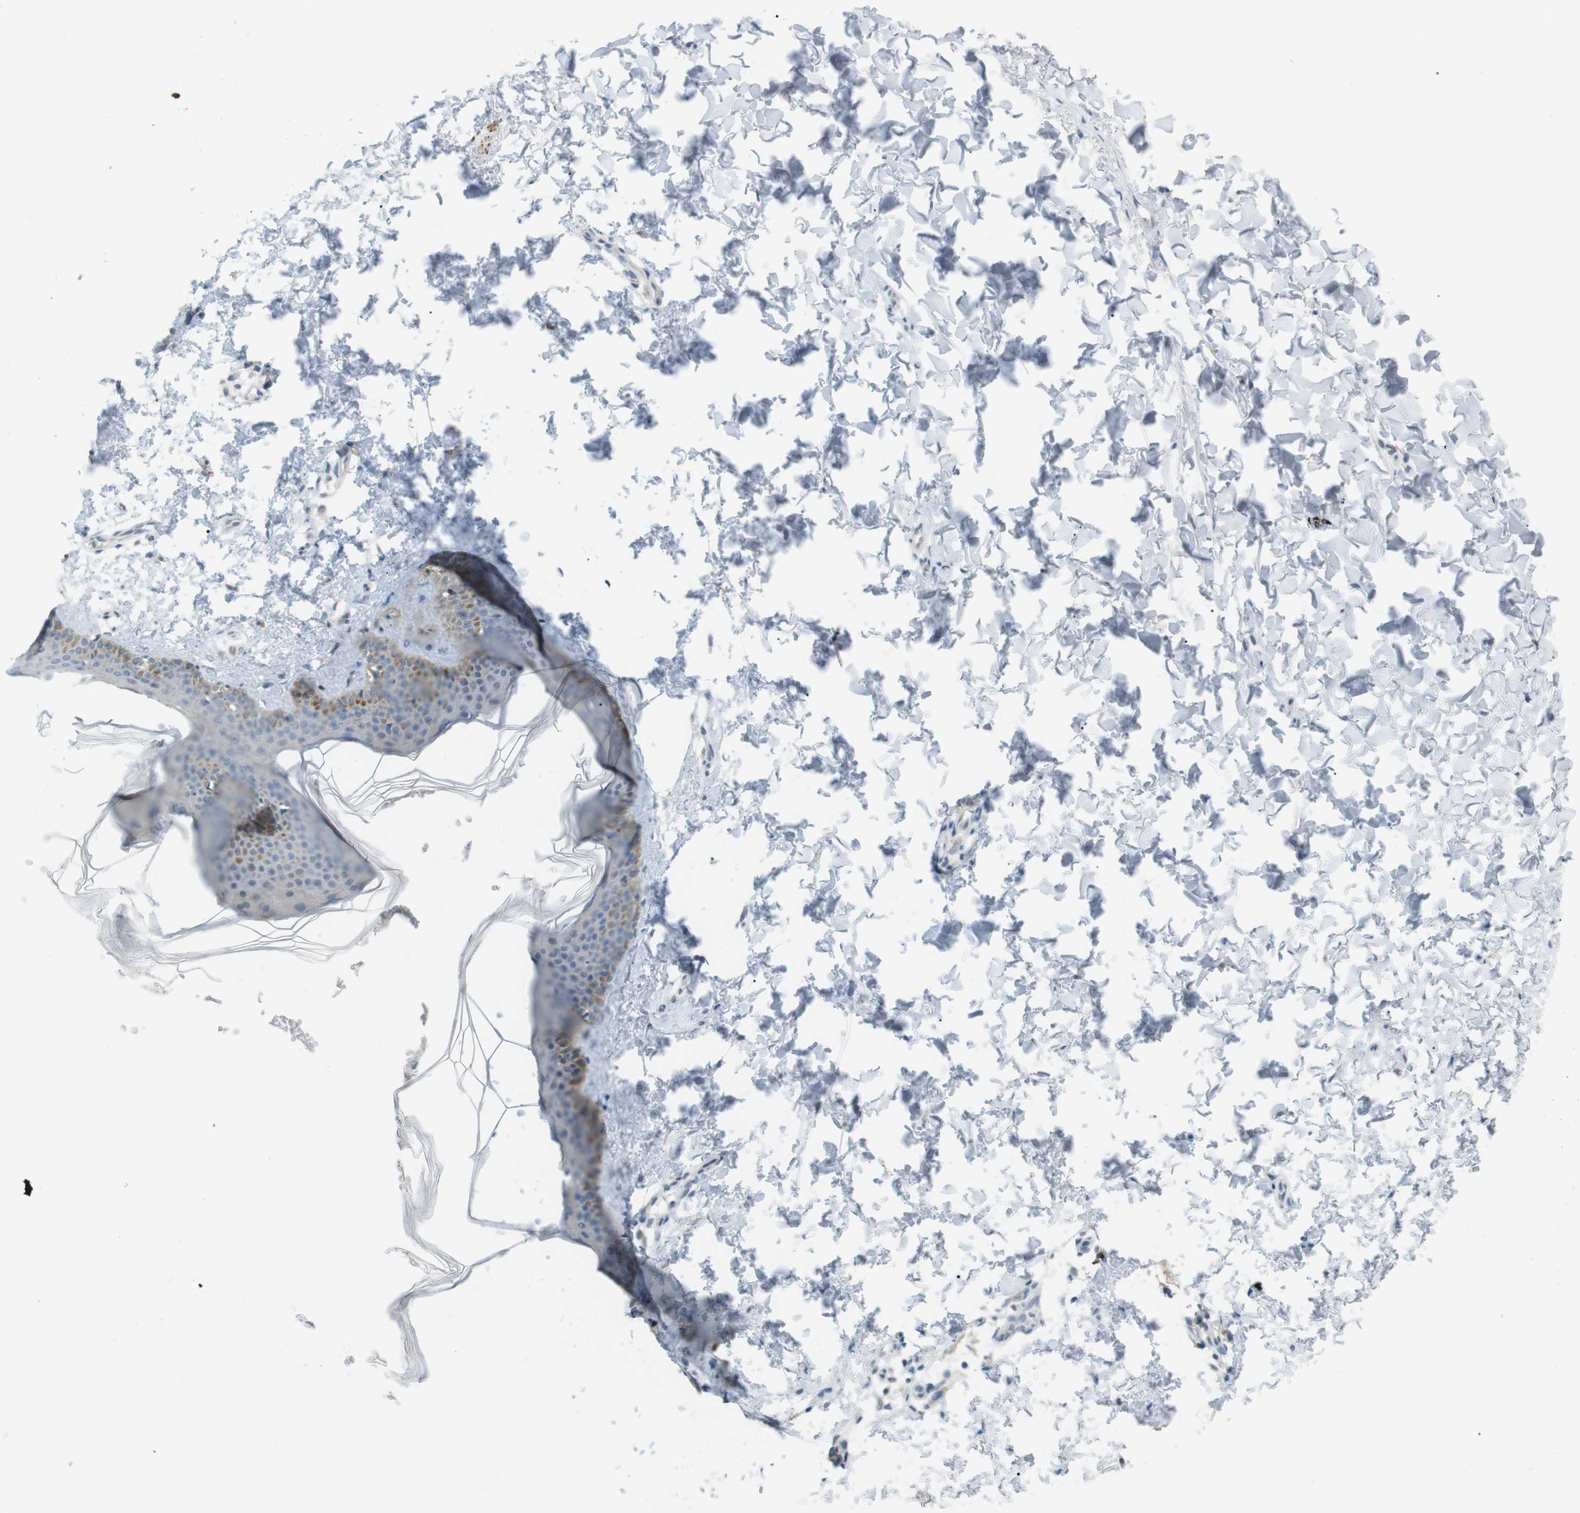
{"staining": {"intensity": "negative", "quantity": "none", "location": "none"}, "tissue": "skin", "cell_type": "Fibroblasts", "image_type": "normal", "snomed": [{"axis": "morphology", "description": "Normal tissue, NOS"}, {"axis": "topography", "description": "Skin"}], "caption": "DAB immunohistochemical staining of unremarkable human skin reveals no significant expression in fibroblasts. (DAB IHC with hematoxylin counter stain).", "gene": "RTN3", "patient": {"sex": "female", "age": 41}}